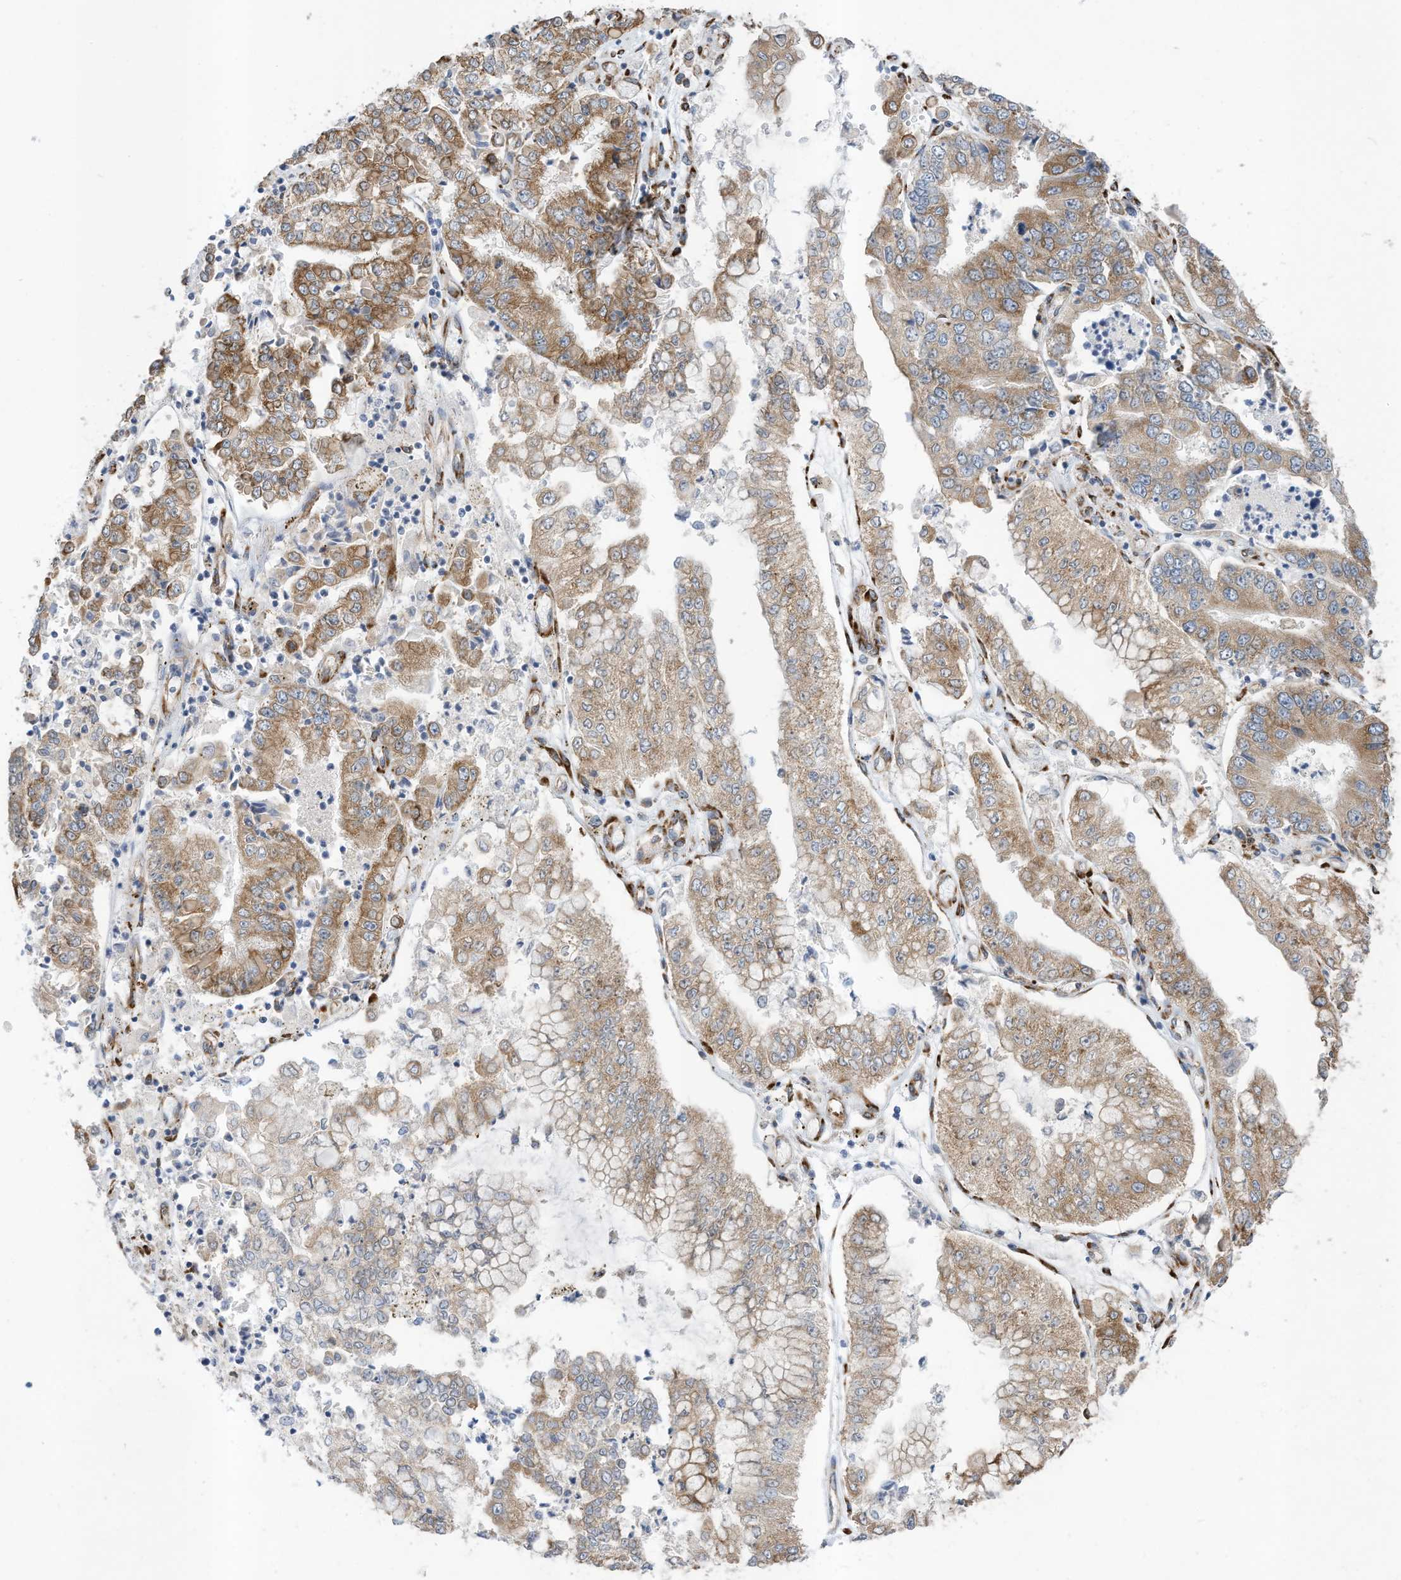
{"staining": {"intensity": "moderate", "quantity": ">75%", "location": "cytoplasmic/membranous"}, "tissue": "stomach cancer", "cell_type": "Tumor cells", "image_type": "cancer", "snomed": [{"axis": "morphology", "description": "Adenocarcinoma, NOS"}, {"axis": "topography", "description": "Stomach"}], "caption": "Protein staining of stomach cancer (adenocarcinoma) tissue exhibits moderate cytoplasmic/membranous staining in about >75% of tumor cells.", "gene": "ZBTB45", "patient": {"sex": "male", "age": 76}}